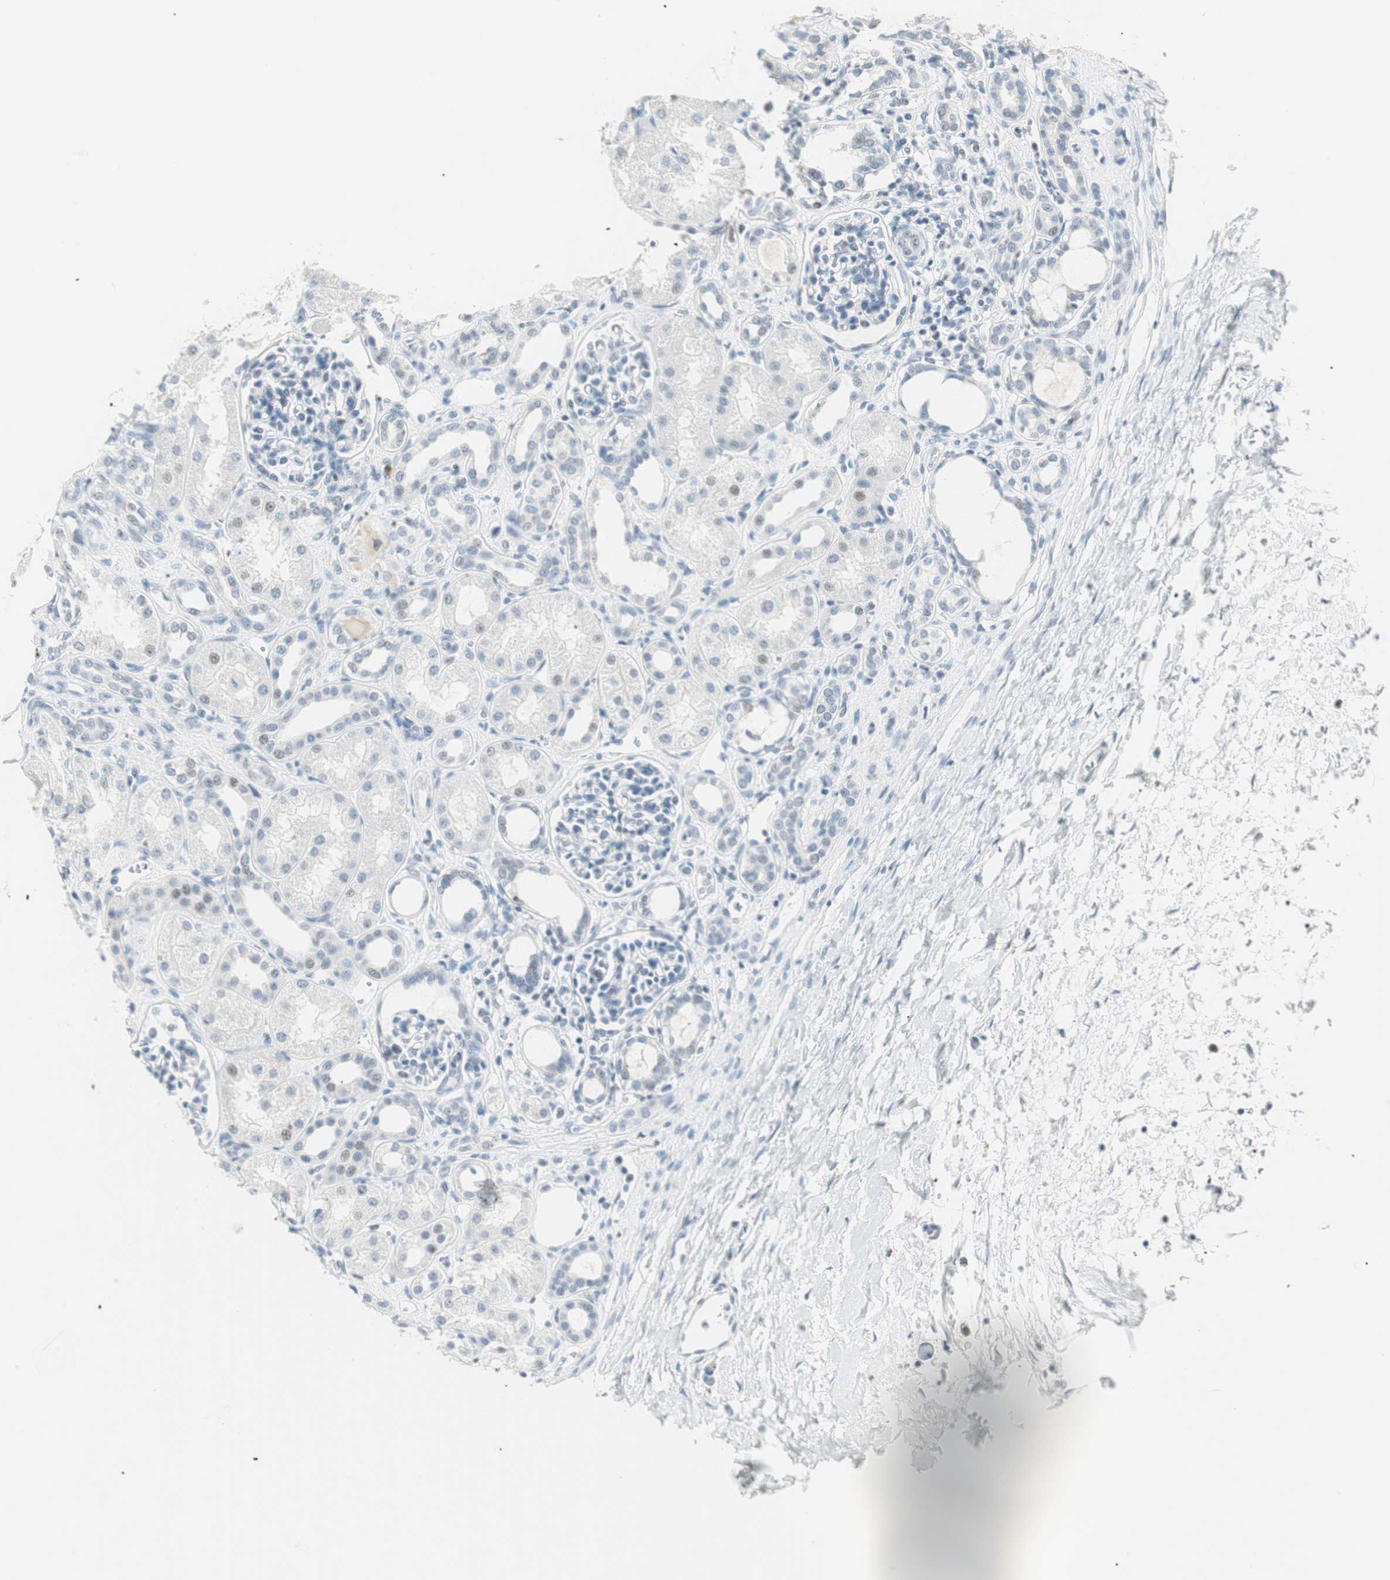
{"staining": {"intensity": "negative", "quantity": "none", "location": "none"}, "tissue": "kidney", "cell_type": "Cells in glomeruli", "image_type": "normal", "snomed": [{"axis": "morphology", "description": "Normal tissue, NOS"}, {"axis": "topography", "description": "Kidney"}], "caption": "Cells in glomeruli are negative for brown protein staining in benign kidney. The staining was performed using DAB (3,3'-diaminobenzidine) to visualize the protein expression in brown, while the nuclei were stained in blue with hematoxylin (Magnification: 20x).", "gene": "HOXB13", "patient": {"sex": "male", "age": 7}}